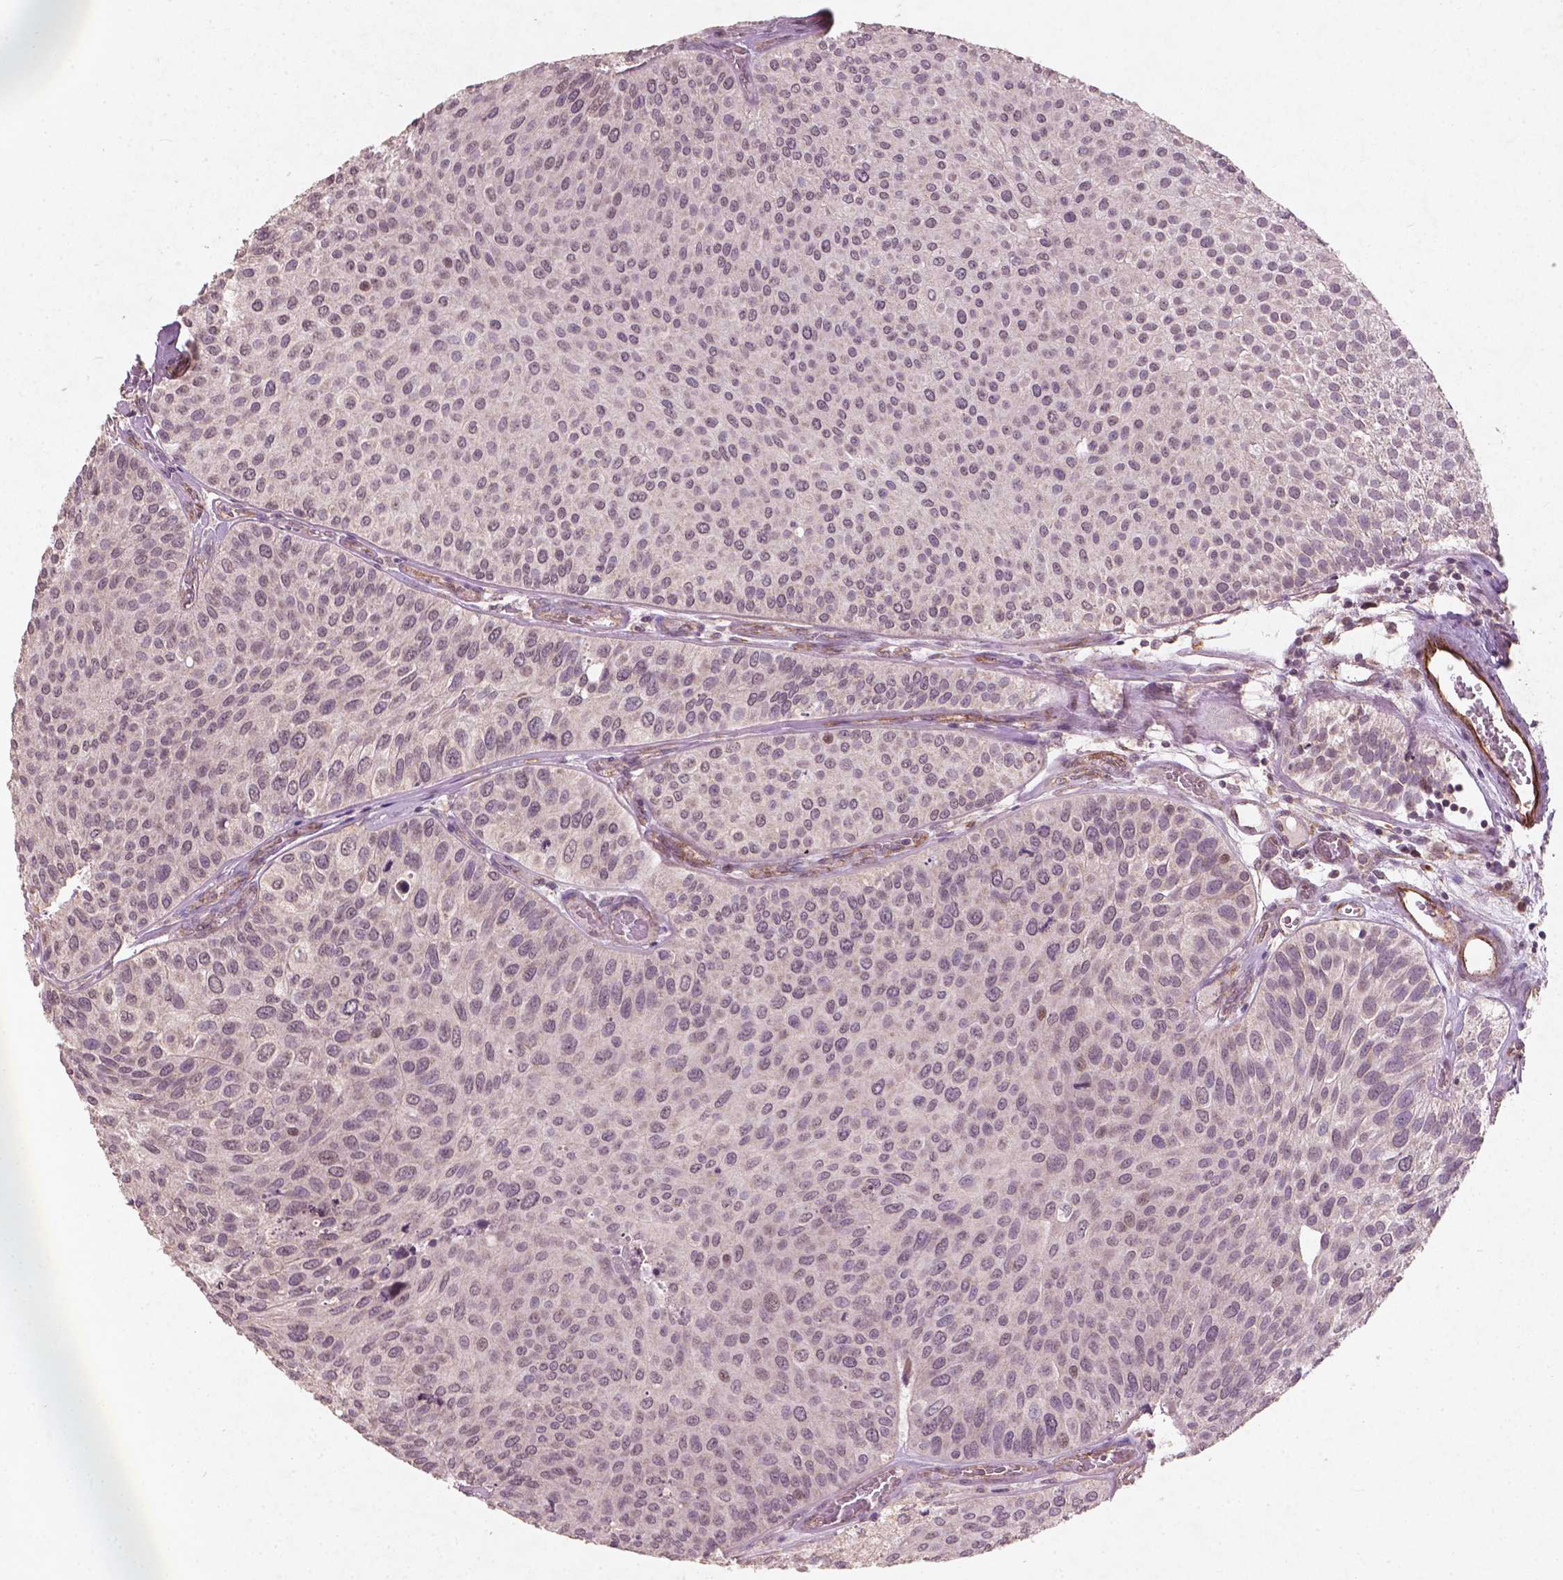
{"staining": {"intensity": "negative", "quantity": "none", "location": "none"}, "tissue": "urothelial cancer", "cell_type": "Tumor cells", "image_type": "cancer", "snomed": [{"axis": "morphology", "description": "Urothelial carcinoma, Low grade"}, {"axis": "topography", "description": "Urinary bladder"}], "caption": "Tumor cells show no significant staining in low-grade urothelial carcinoma.", "gene": "SMAD2", "patient": {"sex": "female", "age": 87}}